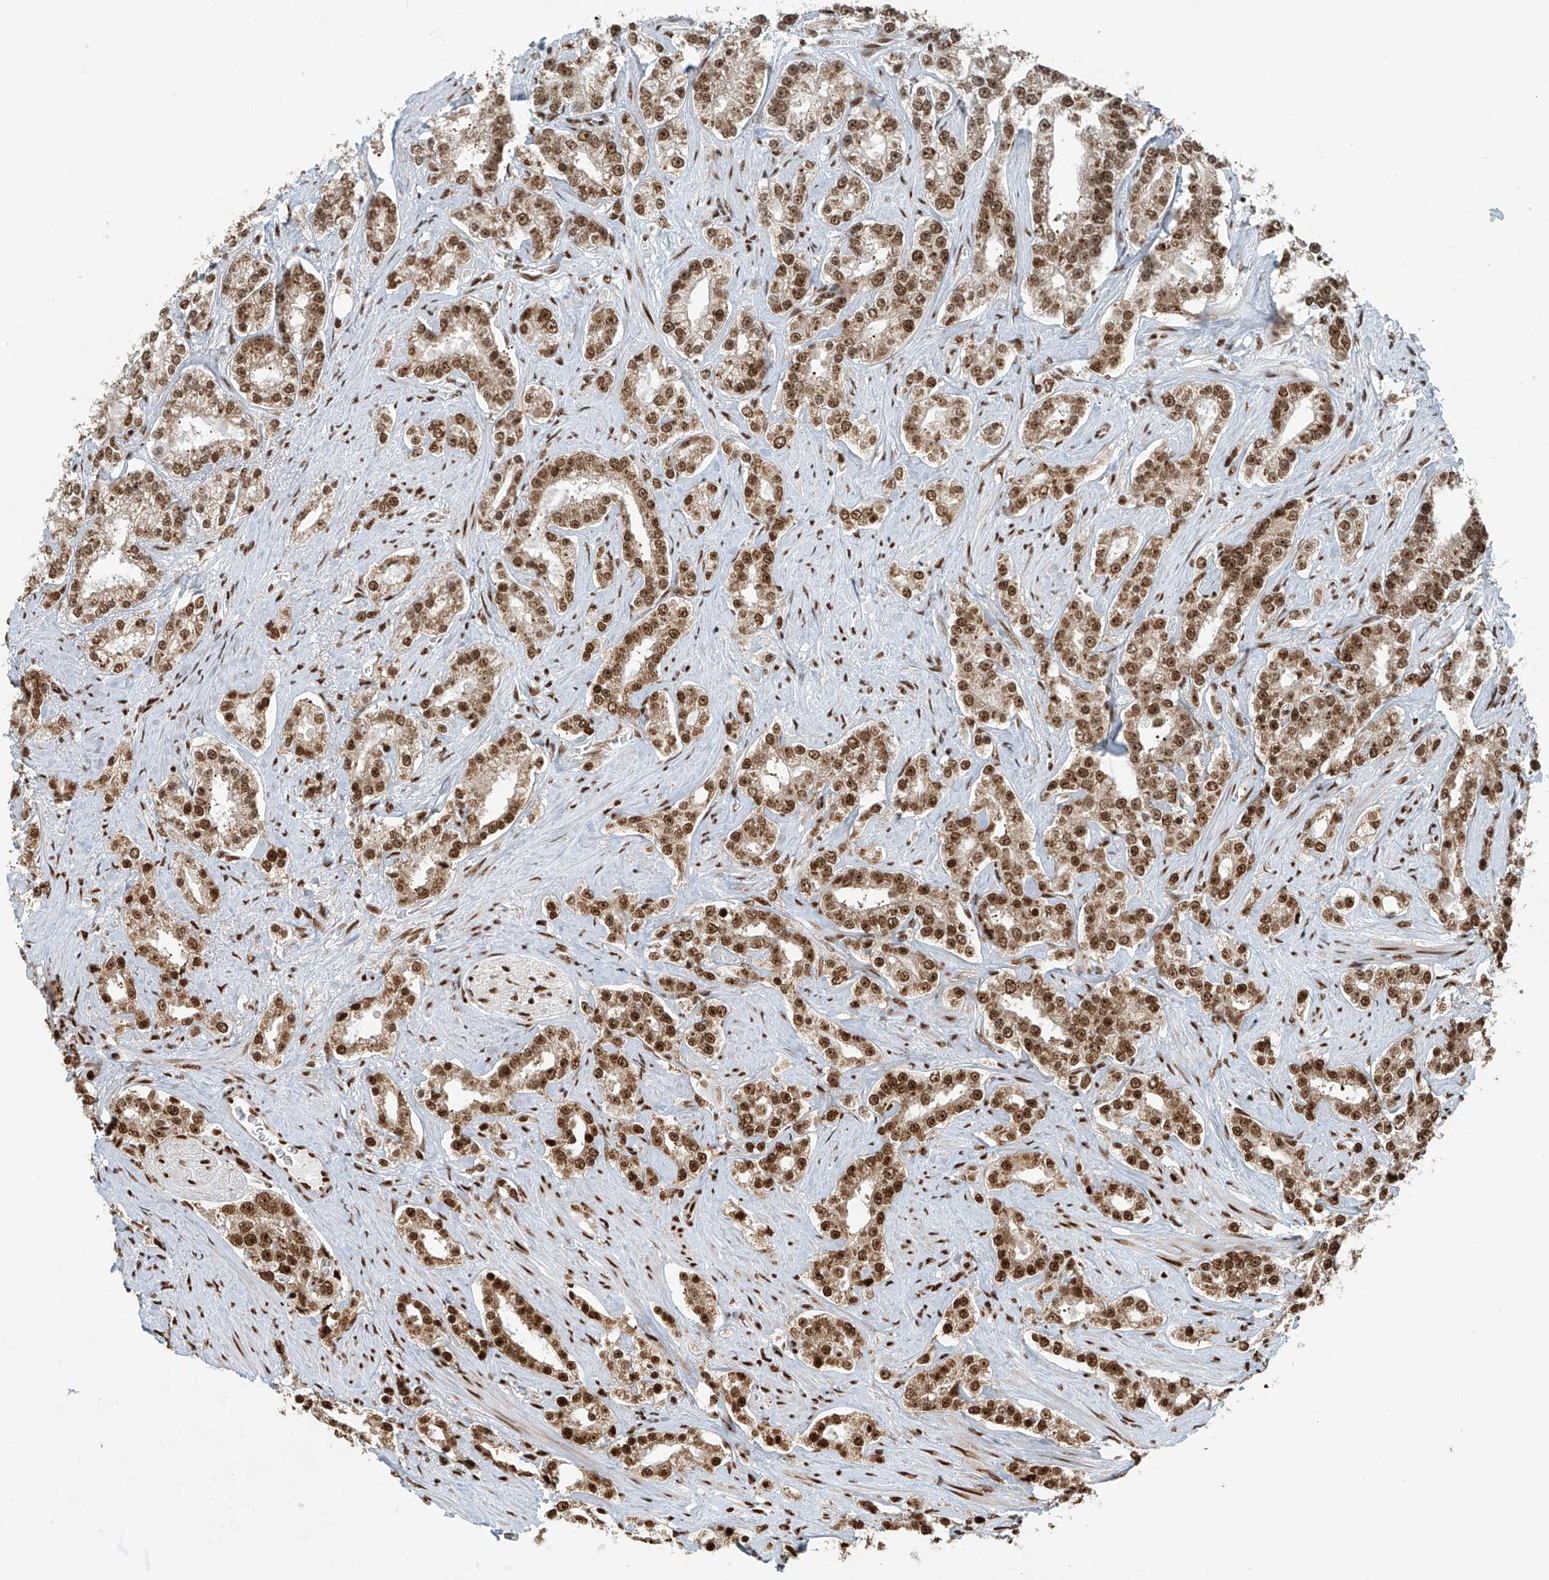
{"staining": {"intensity": "strong", "quantity": ">75%", "location": "nuclear"}, "tissue": "prostate cancer", "cell_type": "Tumor cells", "image_type": "cancer", "snomed": [{"axis": "morphology", "description": "Normal tissue, NOS"}, {"axis": "morphology", "description": "Adenocarcinoma, High grade"}, {"axis": "topography", "description": "Prostate"}], "caption": "IHC of human prostate cancer (high-grade adenocarcinoma) exhibits high levels of strong nuclear staining in approximately >75% of tumor cells.", "gene": "FAM193B", "patient": {"sex": "male", "age": 83}}